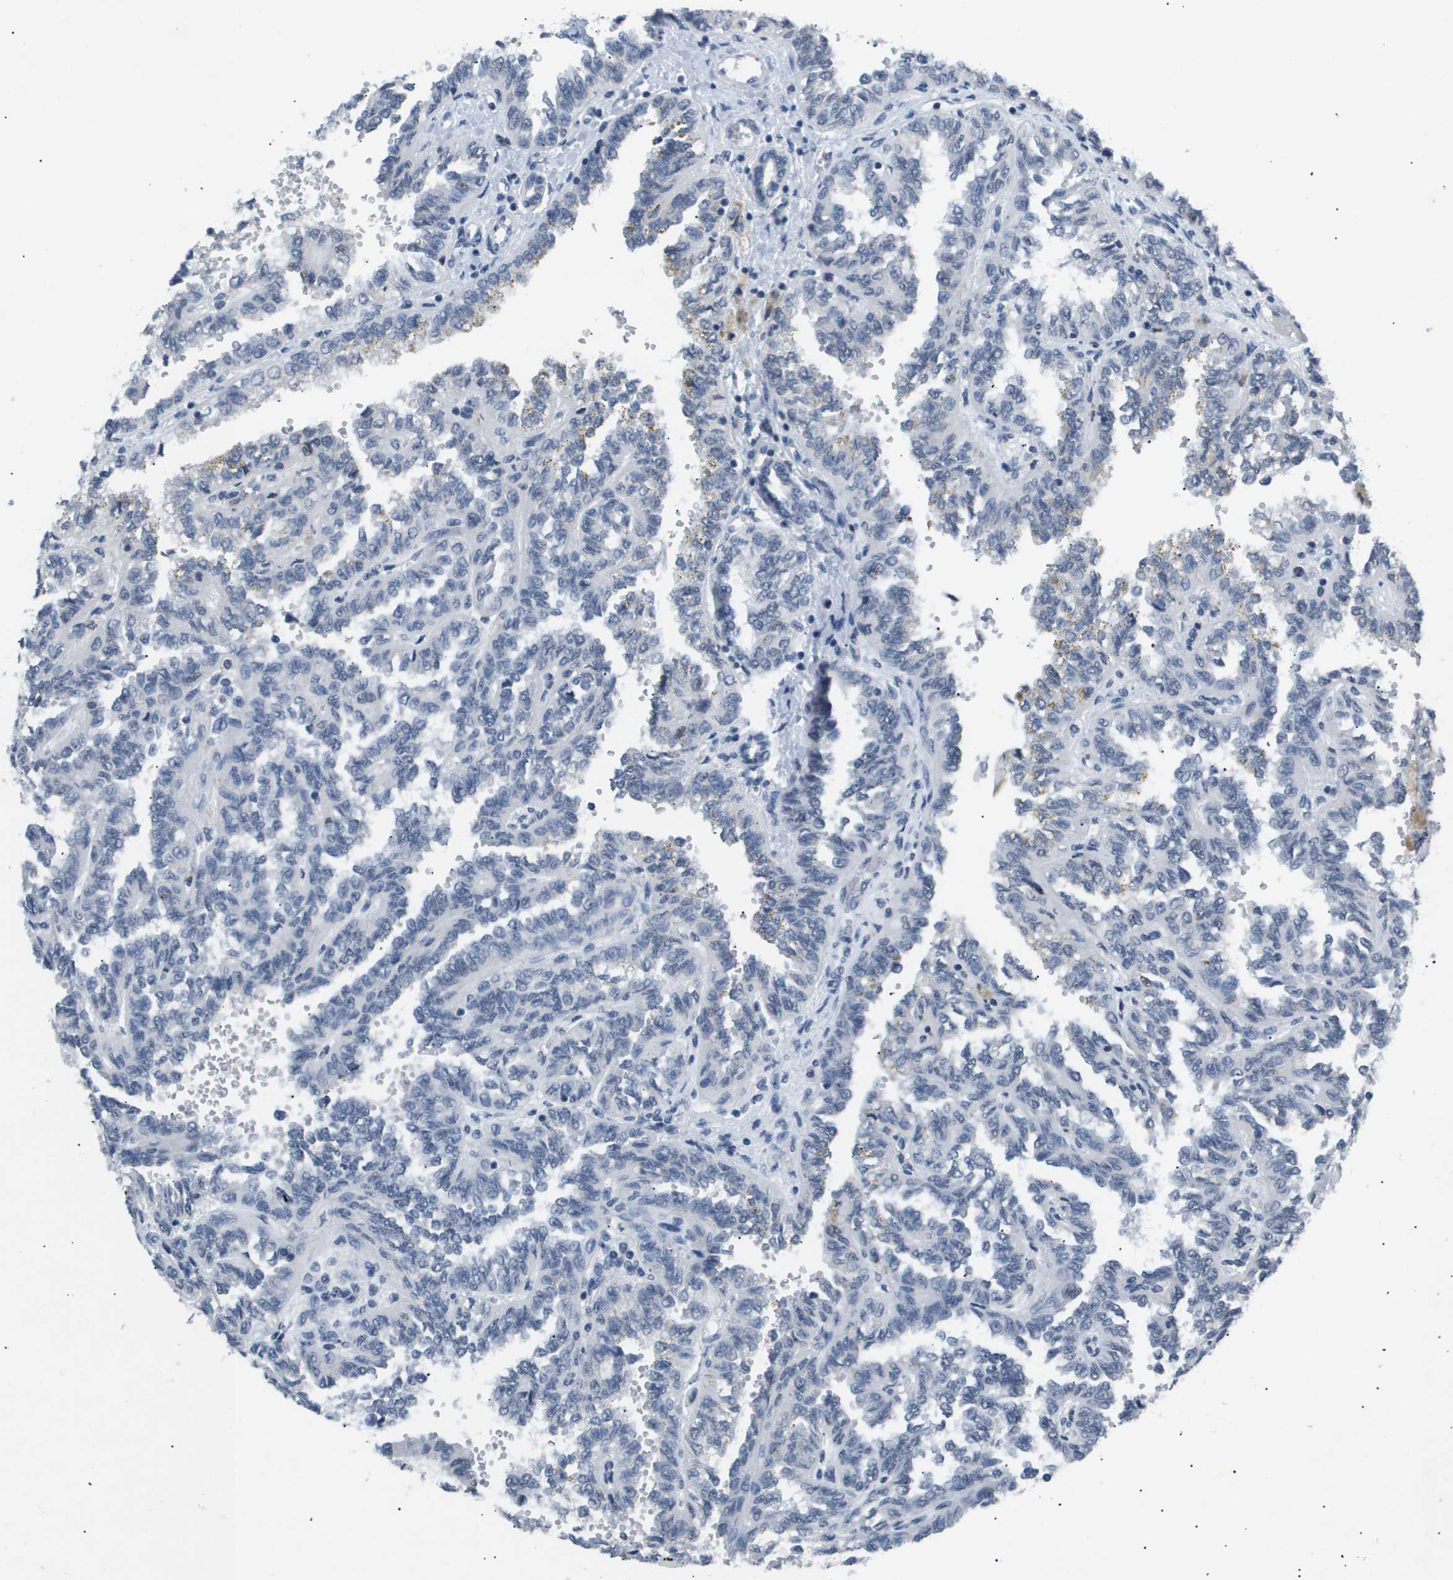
{"staining": {"intensity": "negative", "quantity": "none", "location": "none"}, "tissue": "renal cancer", "cell_type": "Tumor cells", "image_type": "cancer", "snomed": [{"axis": "morphology", "description": "Inflammation, NOS"}, {"axis": "morphology", "description": "Adenocarcinoma, NOS"}, {"axis": "topography", "description": "Kidney"}], "caption": "Human renal cancer stained for a protein using IHC exhibits no staining in tumor cells.", "gene": "ANAPC2", "patient": {"sex": "male", "age": 68}}